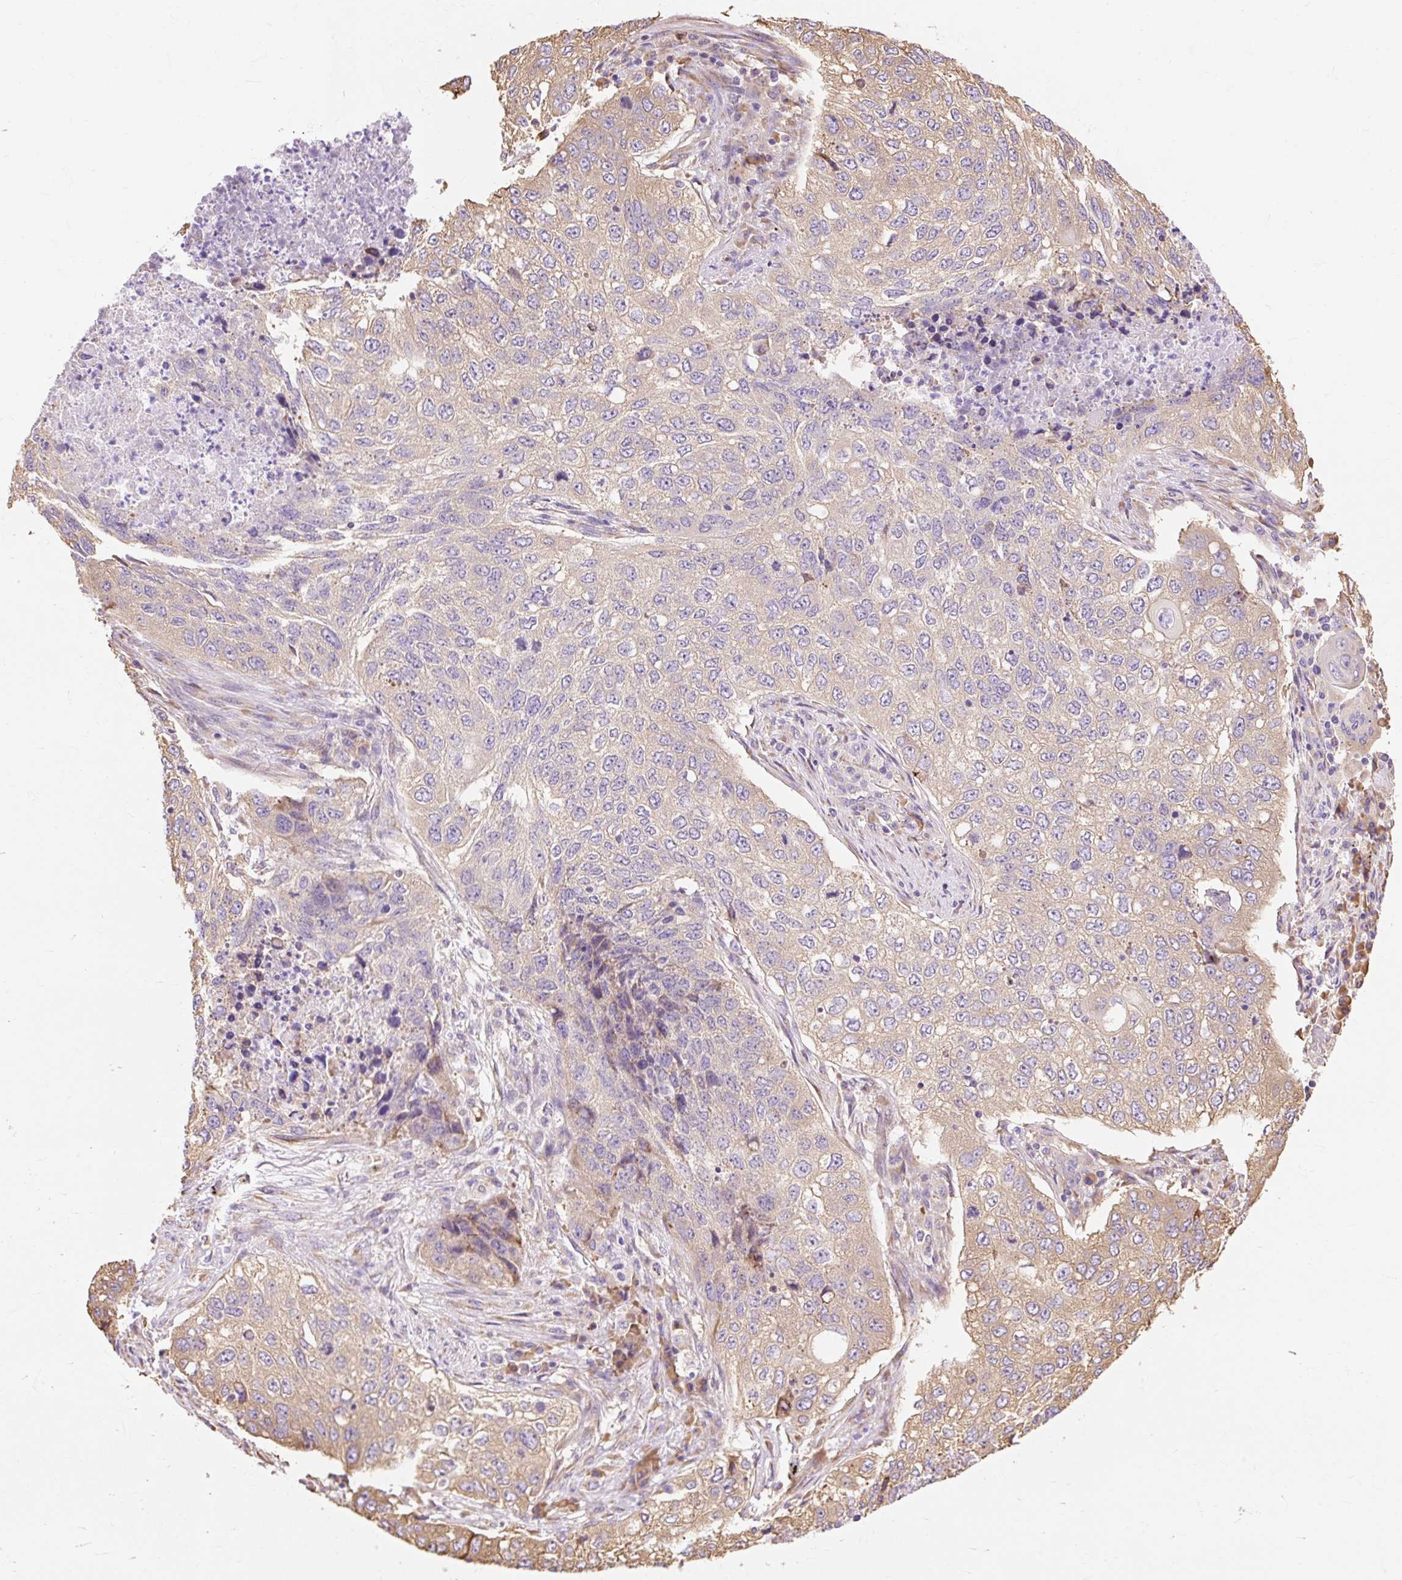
{"staining": {"intensity": "weak", "quantity": "25%-75%", "location": "cytoplasmic/membranous"}, "tissue": "lung cancer", "cell_type": "Tumor cells", "image_type": "cancer", "snomed": [{"axis": "morphology", "description": "Squamous cell carcinoma, NOS"}, {"axis": "topography", "description": "Lung"}], "caption": "Protein expression by immunohistochemistry displays weak cytoplasmic/membranous staining in about 25%-75% of tumor cells in lung cancer (squamous cell carcinoma). The protein is stained brown, and the nuclei are stained in blue (DAB (3,3'-diaminobenzidine) IHC with brightfield microscopy, high magnification).", "gene": "RPS17", "patient": {"sex": "female", "age": 63}}